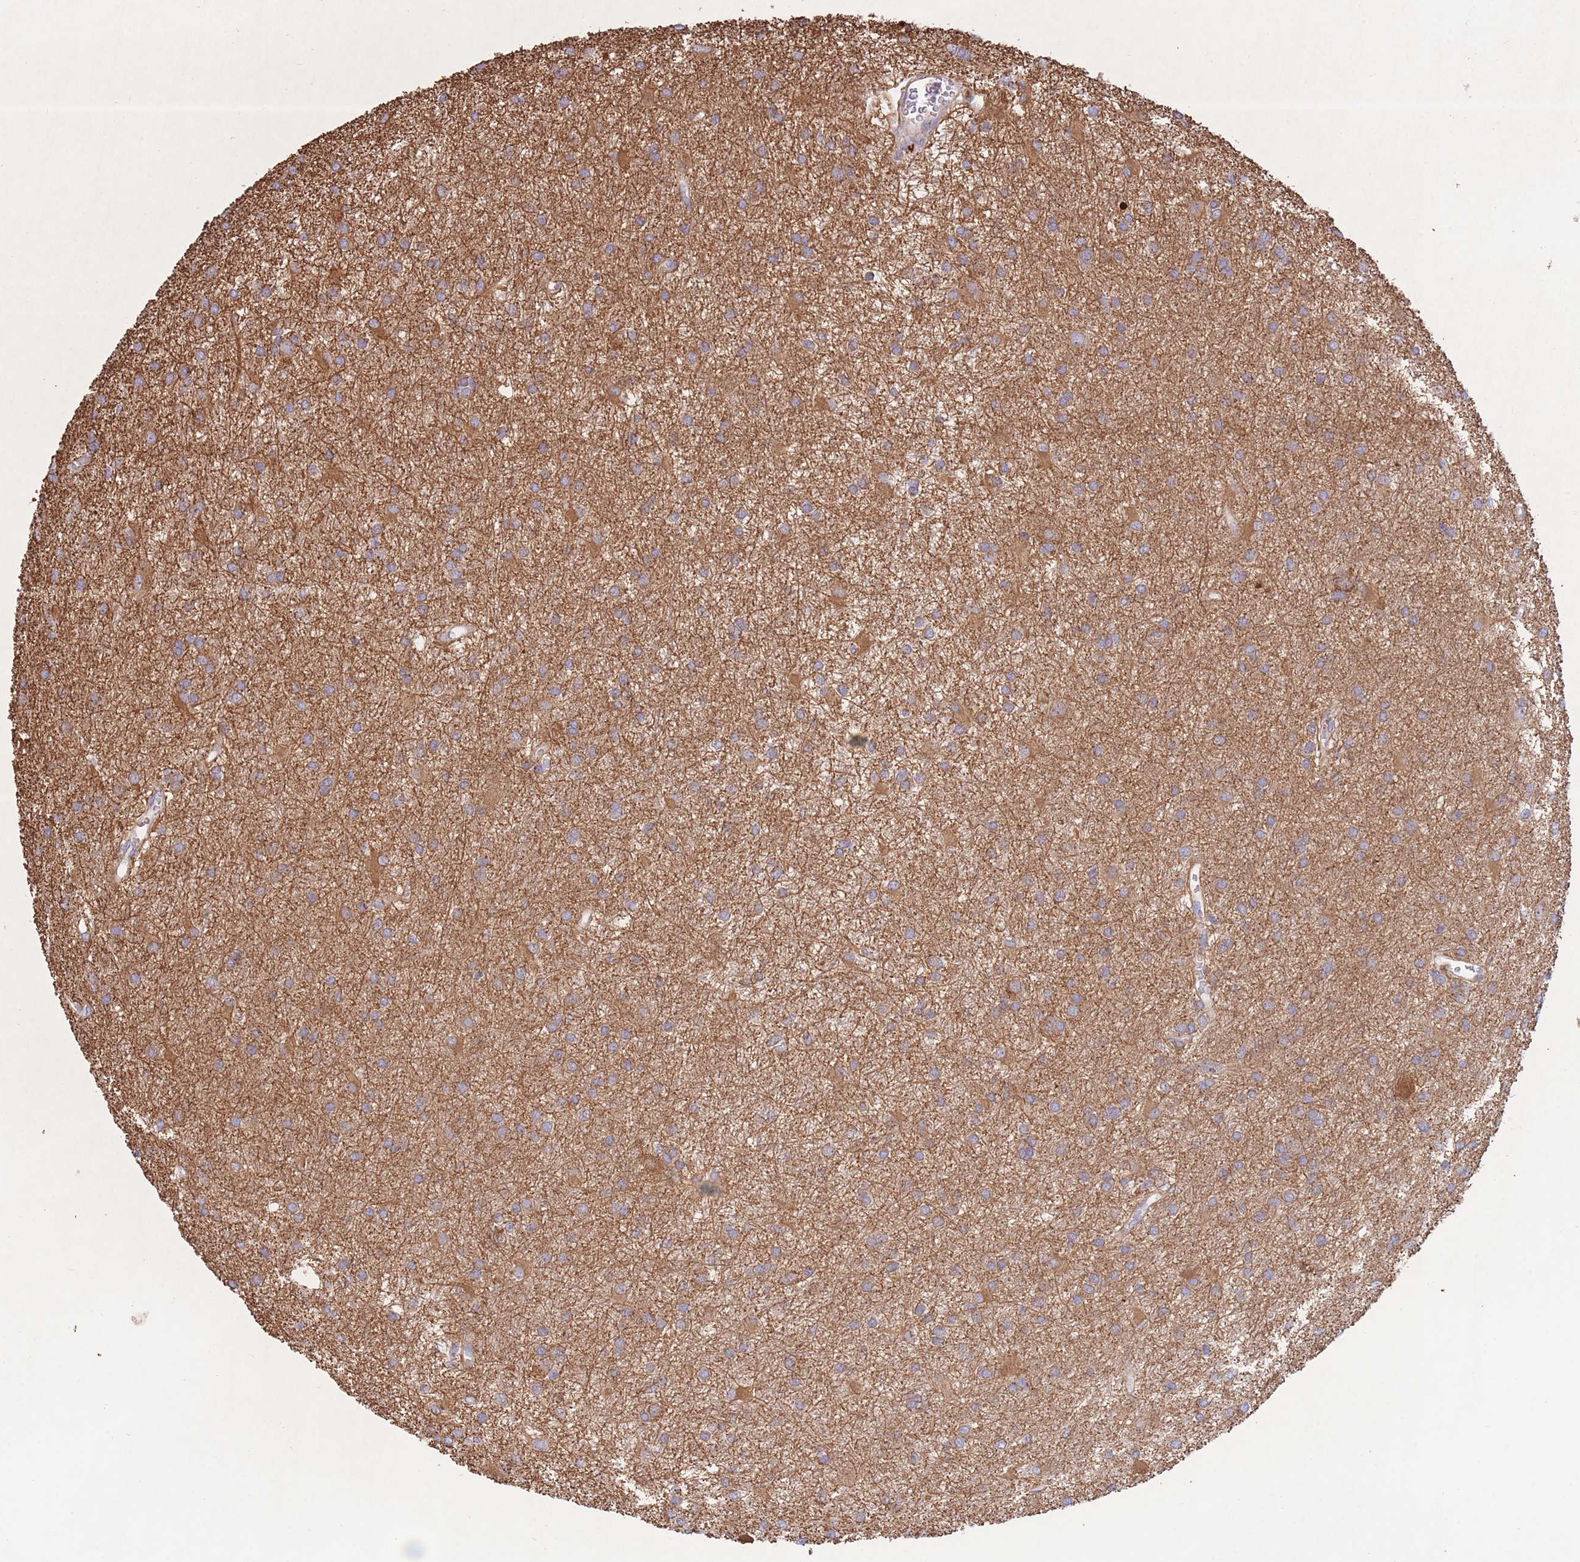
{"staining": {"intensity": "moderate", "quantity": "25%-75%", "location": "cytoplasmic/membranous"}, "tissue": "glioma", "cell_type": "Tumor cells", "image_type": "cancer", "snomed": [{"axis": "morphology", "description": "Glioma, malignant, High grade"}, {"axis": "topography", "description": "Brain"}], "caption": "Malignant glioma (high-grade) stained with IHC demonstrates moderate cytoplasmic/membranous expression in approximately 25%-75% of tumor cells.", "gene": "FKBP8", "patient": {"sex": "female", "age": 50}}